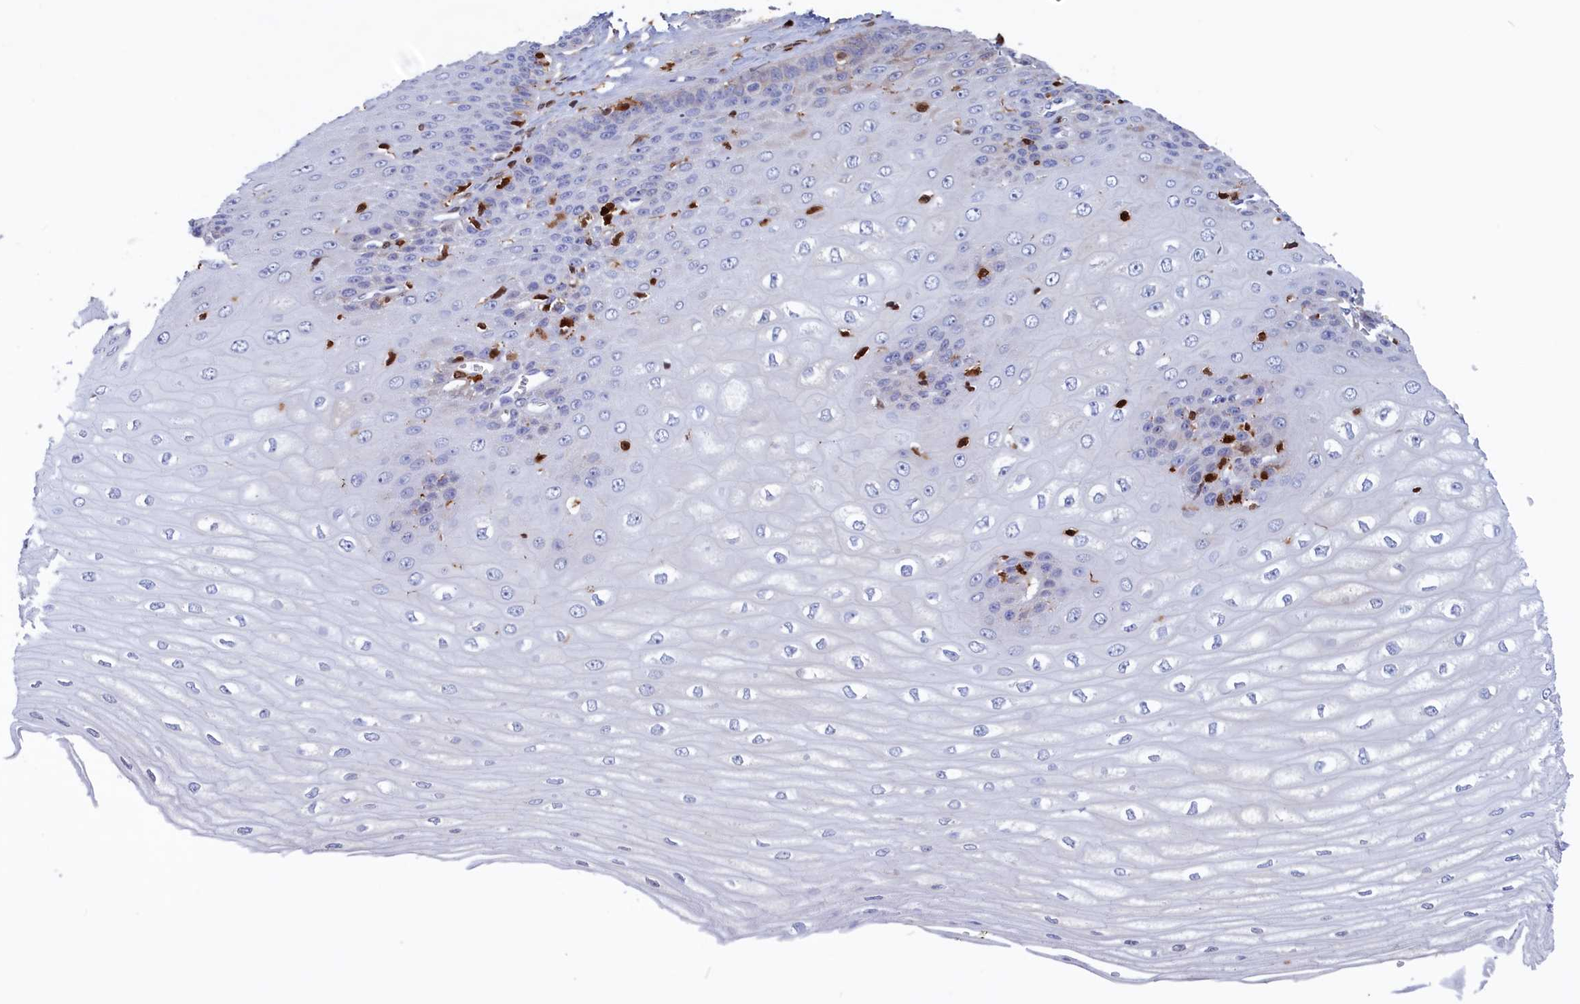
{"staining": {"intensity": "negative", "quantity": "none", "location": "none"}, "tissue": "esophagus", "cell_type": "Squamous epithelial cells", "image_type": "normal", "snomed": [{"axis": "morphology", "description": "Normal tissue, NOS"}, {"axis": "topography", "description": "Esophagus"}], "caption": "Immunohistochemistry photomicrograph of benign esophagus: esophagus stained with DAB (3,3'-diaminobenzidine) displays no significant protein staining in squamous epithelial cells.", "gene": "CRIP1", "patient": {"sex": "male", "age": 60}}